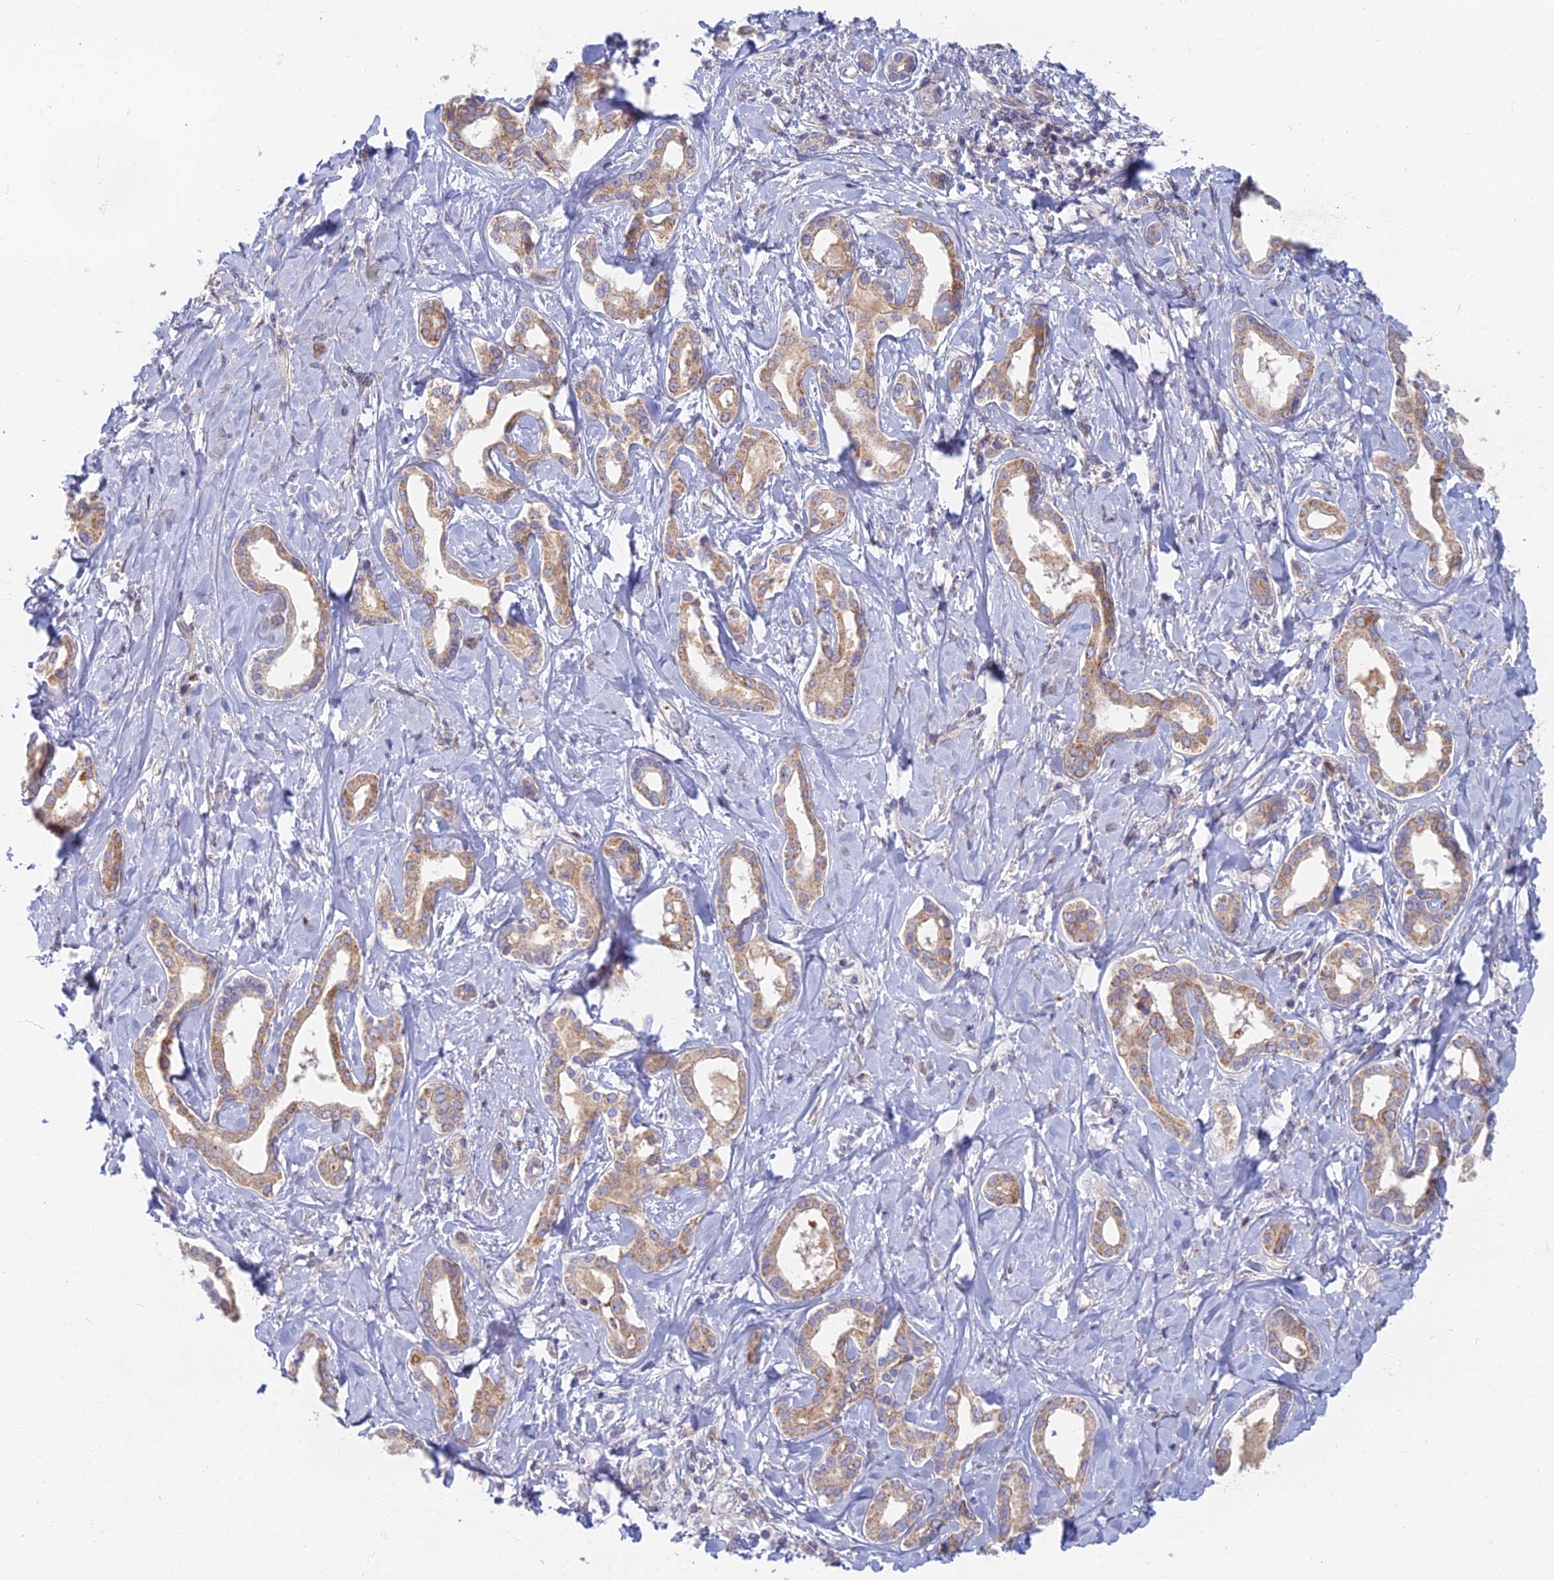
{"staining": {"intensity": "moderate", "quantity": ">75%", "location": "cytoplasmic/membranous"}, "tissue": "liver cancer", "cell_type": "Tumor cells", "image_type": "cancer", "snomed": [{"axis": "morphology", "description": "Cholangiocarcinoma"}, {"axis": "topography", "description": "Liver"}], "caption": "Protein analysis of liver cholangiocarcinoma tissue reveals moderate cytoplasmic/membranous staining in about >75% of tumor cells.", "gene": "C15orf40", "patient": {"sex": "female", "age": 77}}